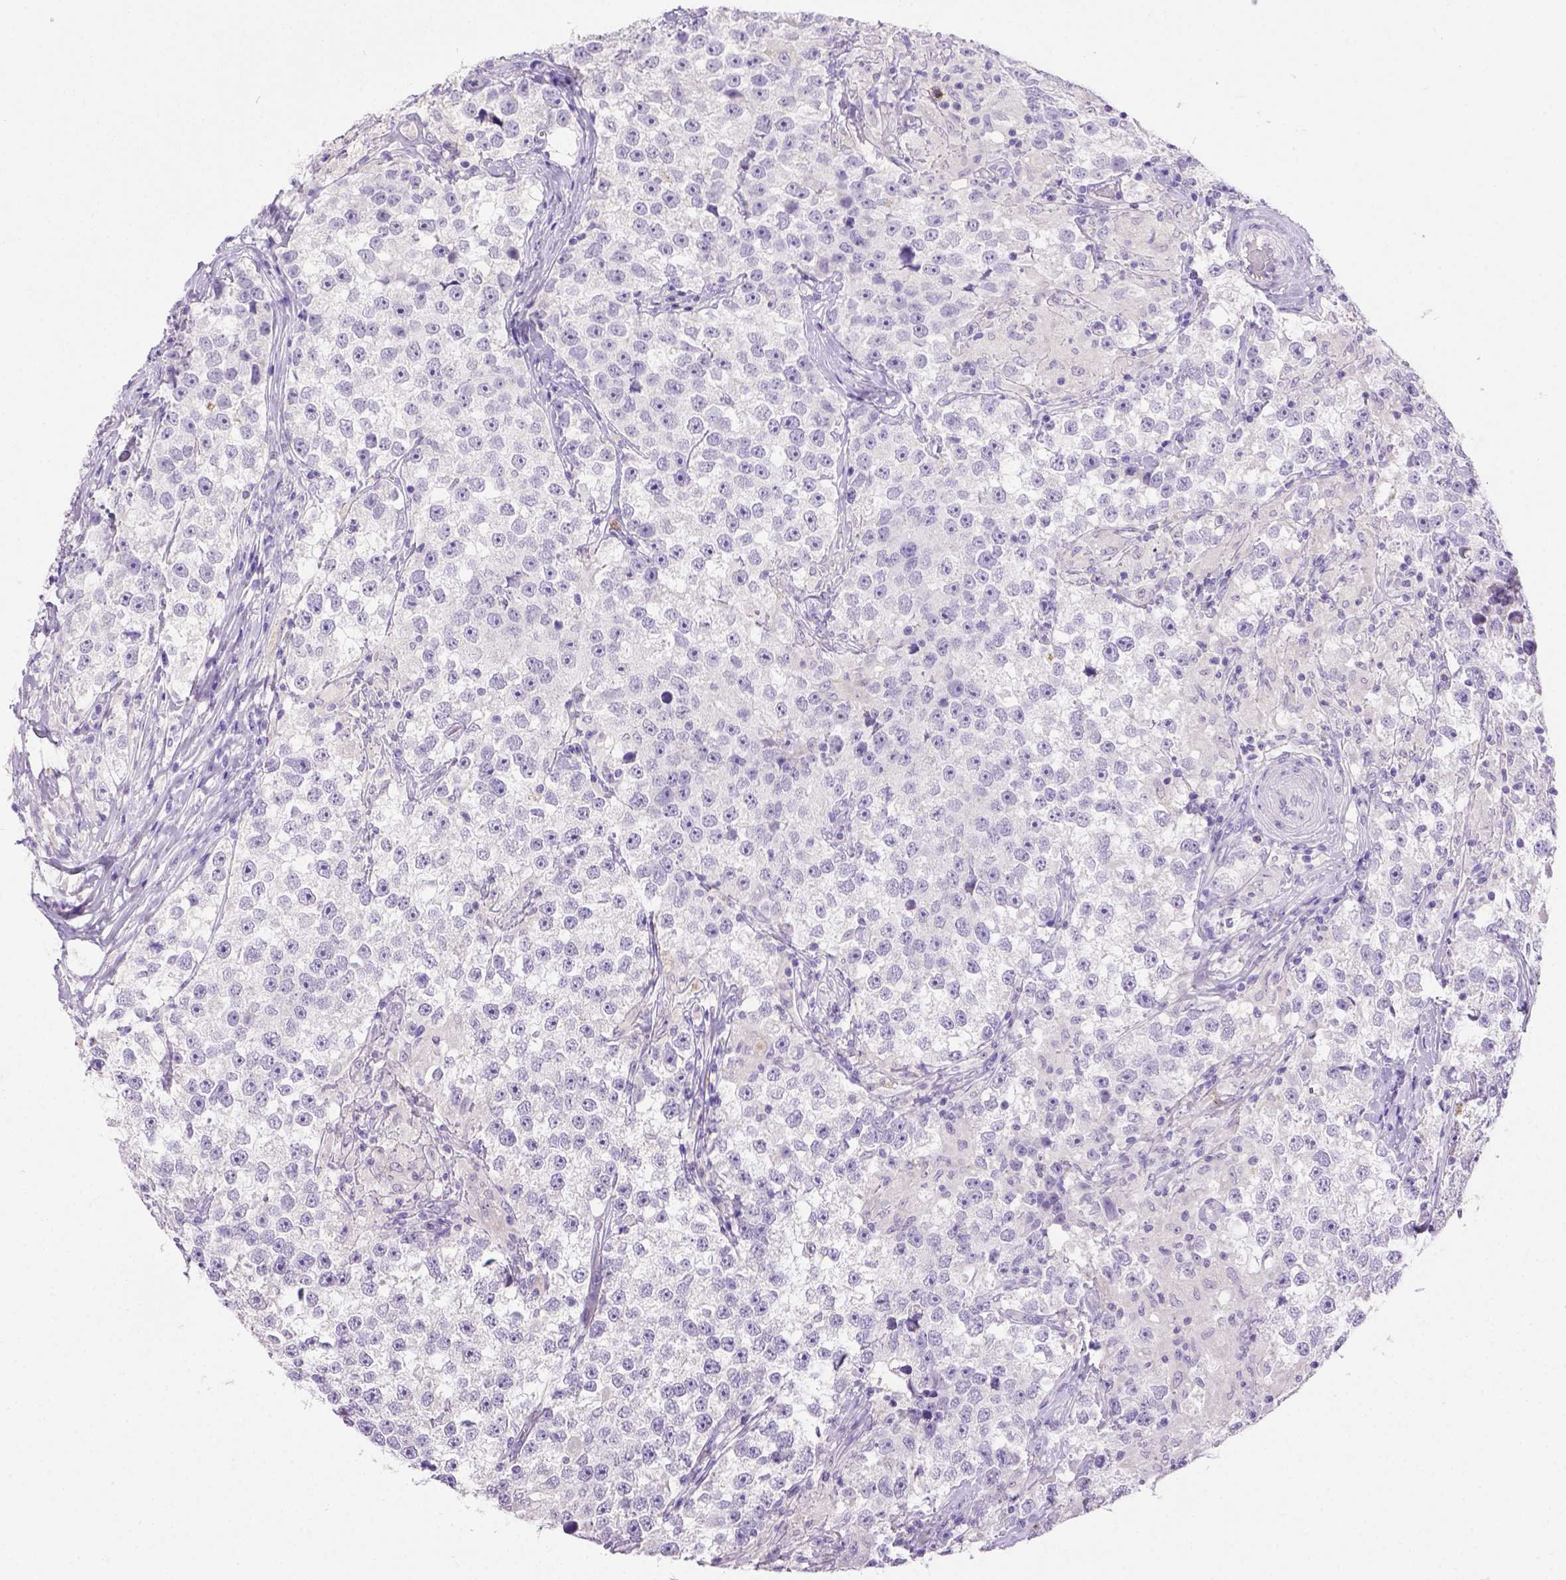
{"staining": {"intensity": "negative", "quantity": "none", "location": "none"}, "tissue": "testis cancer", "cell_type": "Tumor cells", "image_type": "cancer", "snomed": [{"axis": "morphology", "description": "Seminoma, NOS"}, {"axis": "topography", "description": "Testis"}], "caption": "IHC histopathology image of neoplastic tissue: human testis seminoma stained with DAB (3,3'-diaminobenzidine) shows no significant protein positivity in tumor cells.", "gene": "B3GAT1", "patient": {"sex": "male", "age": 46}}